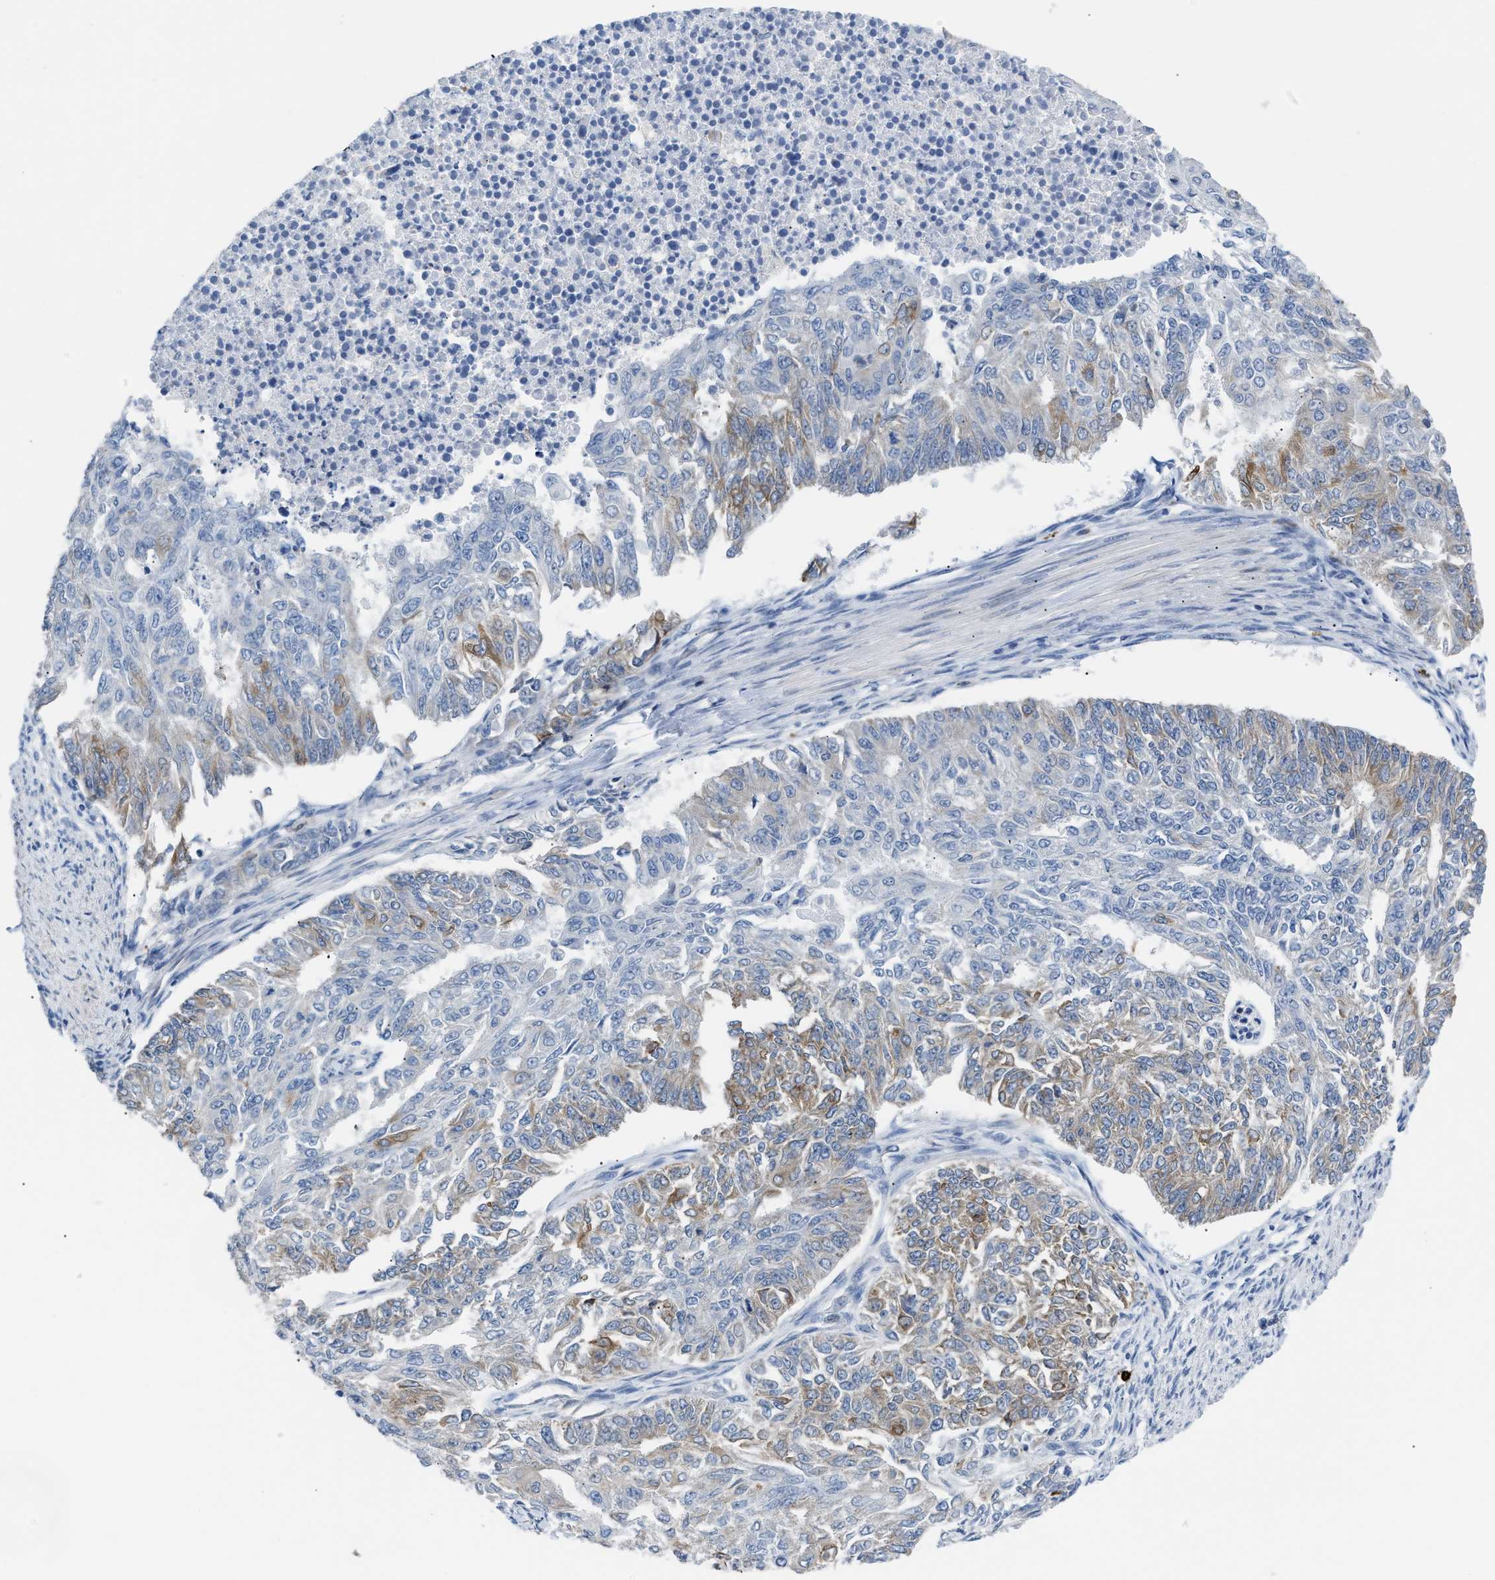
{"staining": {"intensity": "moderate", "quantity": "25%-75%", "location": "cytoplasmic/membranous"}, "tissue": "endometrial cancer", "cell_type": "Tumor cells", "image_type": "cancer", "snomed": [{"axis": "morphology", "description": "Adenocarcinoma, NOS"}, {"axis": "topography", "description": "Endometrium"}], "caption": "Human endometrial adenocarcinoma stained with a protein marker displays moderate staining in tumor cells.", "gene": "ATP9A", "patient": {"sex": "female", "age": 32}}